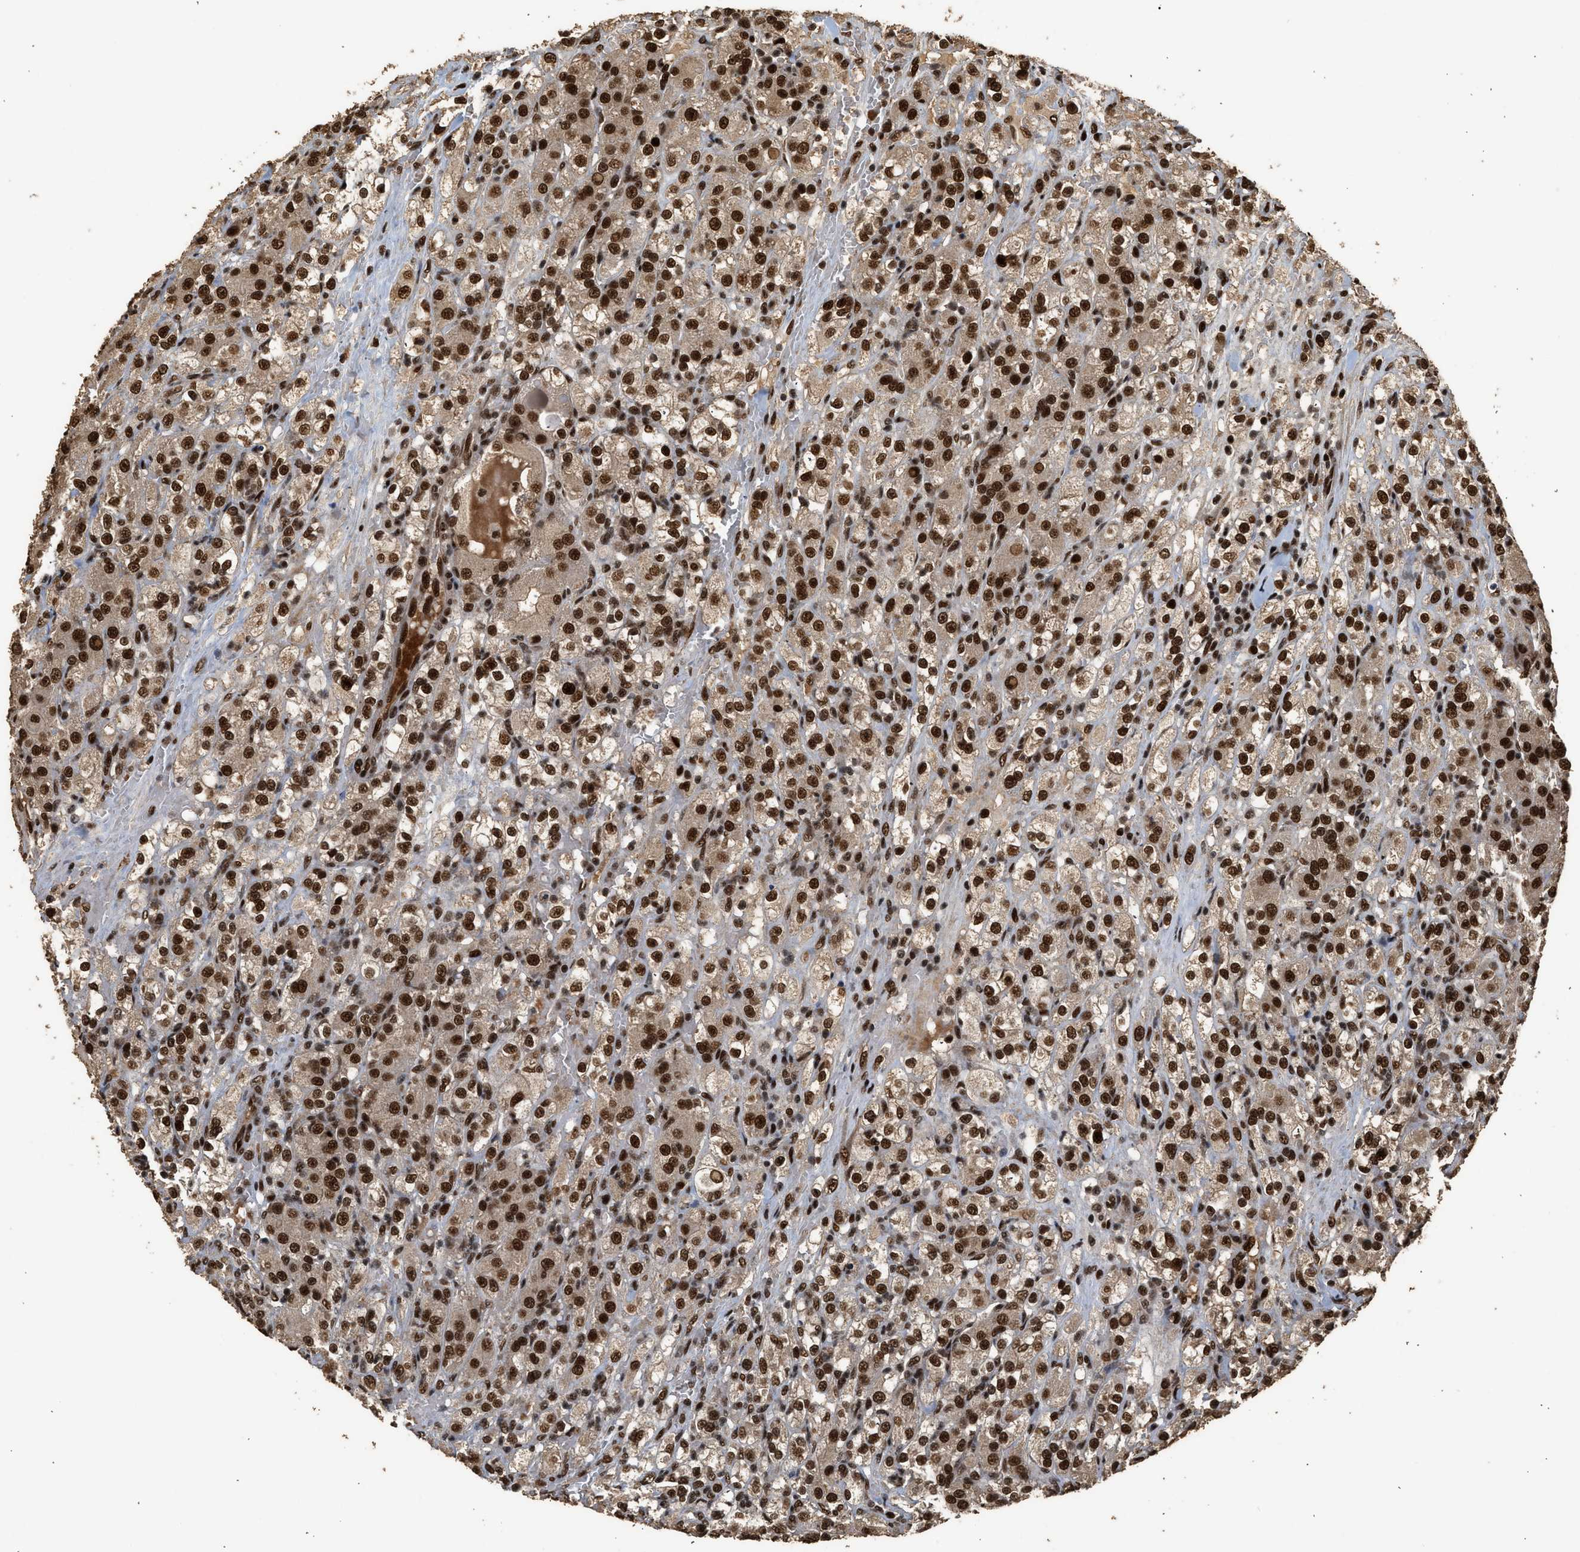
{"staining": {"intensity": "strong", "quantity": ">75%", "location": "nuclear"}, "tissue": "renal cancer", "cell_type": "Tumor cells", "image_type": "cancer", "snomed": [{"axis": "morphology", "description": "Adenocarcinoma, NOS"}, {"axis": "topography", "description": "Kidney"}], "caption": "Immunohistochemistry staining of adenocarcinoma (renal), which reveals high levels of strong nuclear expression in approximately >75% of tumor cells indicating strong nuclear protein positivity. The staining was performed using DAB (3,3'-diaminobenzidine) (brown) for protein detection and nuclei were counterstained in hematoxylin (blue).", "gene": "PPP4R3B", "patient": {"sex": "male", "age": 61}}